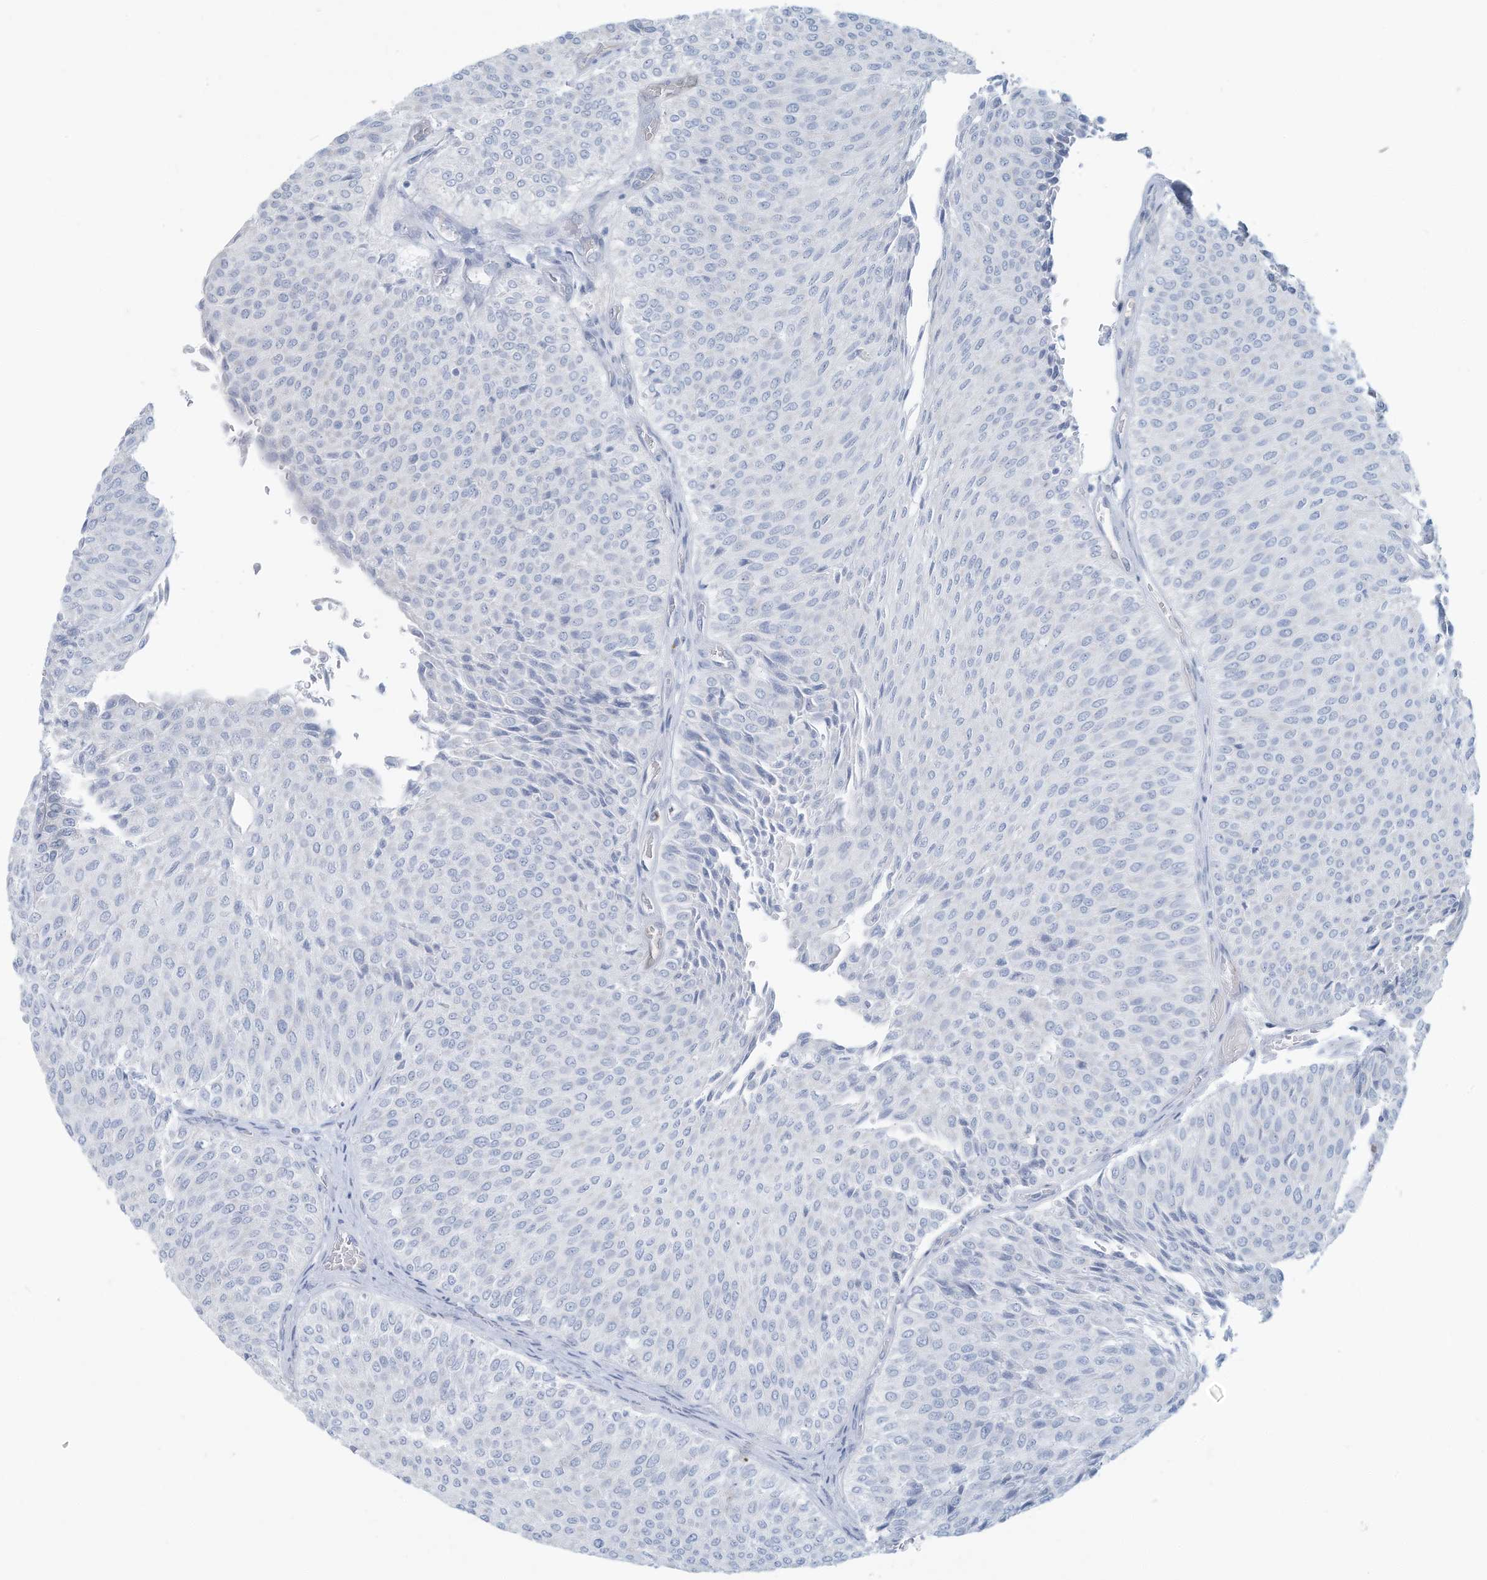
{"staining": {"intensity": "negative", "quantity": "none", "location": "none"}, "tissue": "urothelial cancer", "cell_type": "Tumor cells", "image_type": "cancer", "snomed": [{"axis": "morphology", "description": "Urothelial carcinoma, Low grade"}, {"axis": "topography", "description": "Urinary bladder"}], "caption": "An immunohistochemistry image of urothelial cancer is shown. There is no staining in tumor cells of urothelial cancer.", "gene": "ERI2", "patient": {"sex": "male", "age": 78}}